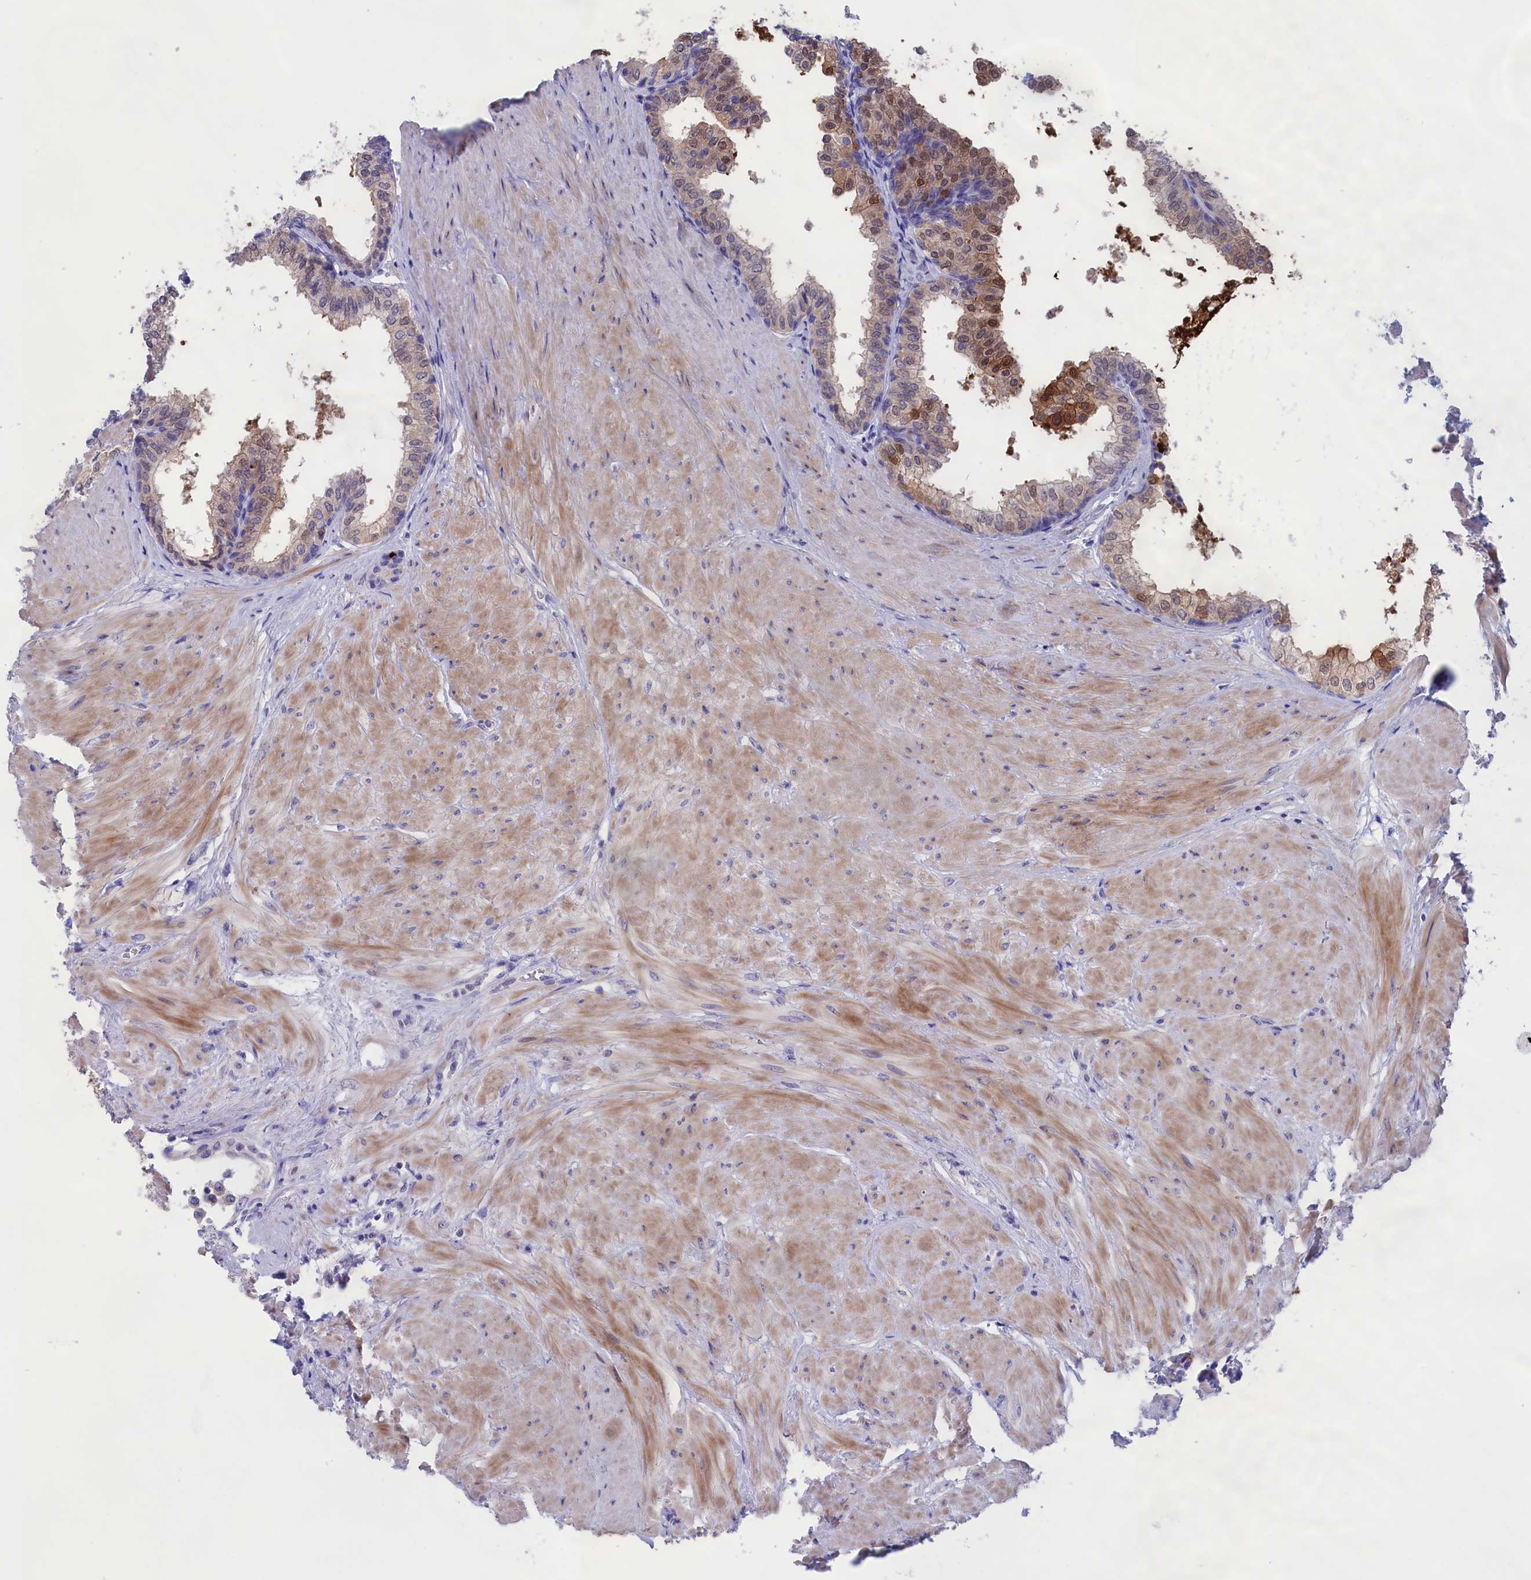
{"staining": {"intensity": "moderate", "quantity": ">75%", "location": "cytoplasmic/membranous,nuclear"}, "tissue": "prostate", "cell_type": "Glandular cells", "image_type": "normal", "snomed": [{"axis": "morphology", "description": "Normal tissue, NOS"}, {"axis": "topography", "description": "Prostate"}], "caption": "Brown immunohistochemical staining in normal prostate demonstrates moderate cytoplasmic/membranous,nuclear expression in approximately >75% of glandular cells.", "gene": "VPS35L", "patient": {"sex": "male", "age": 48}}